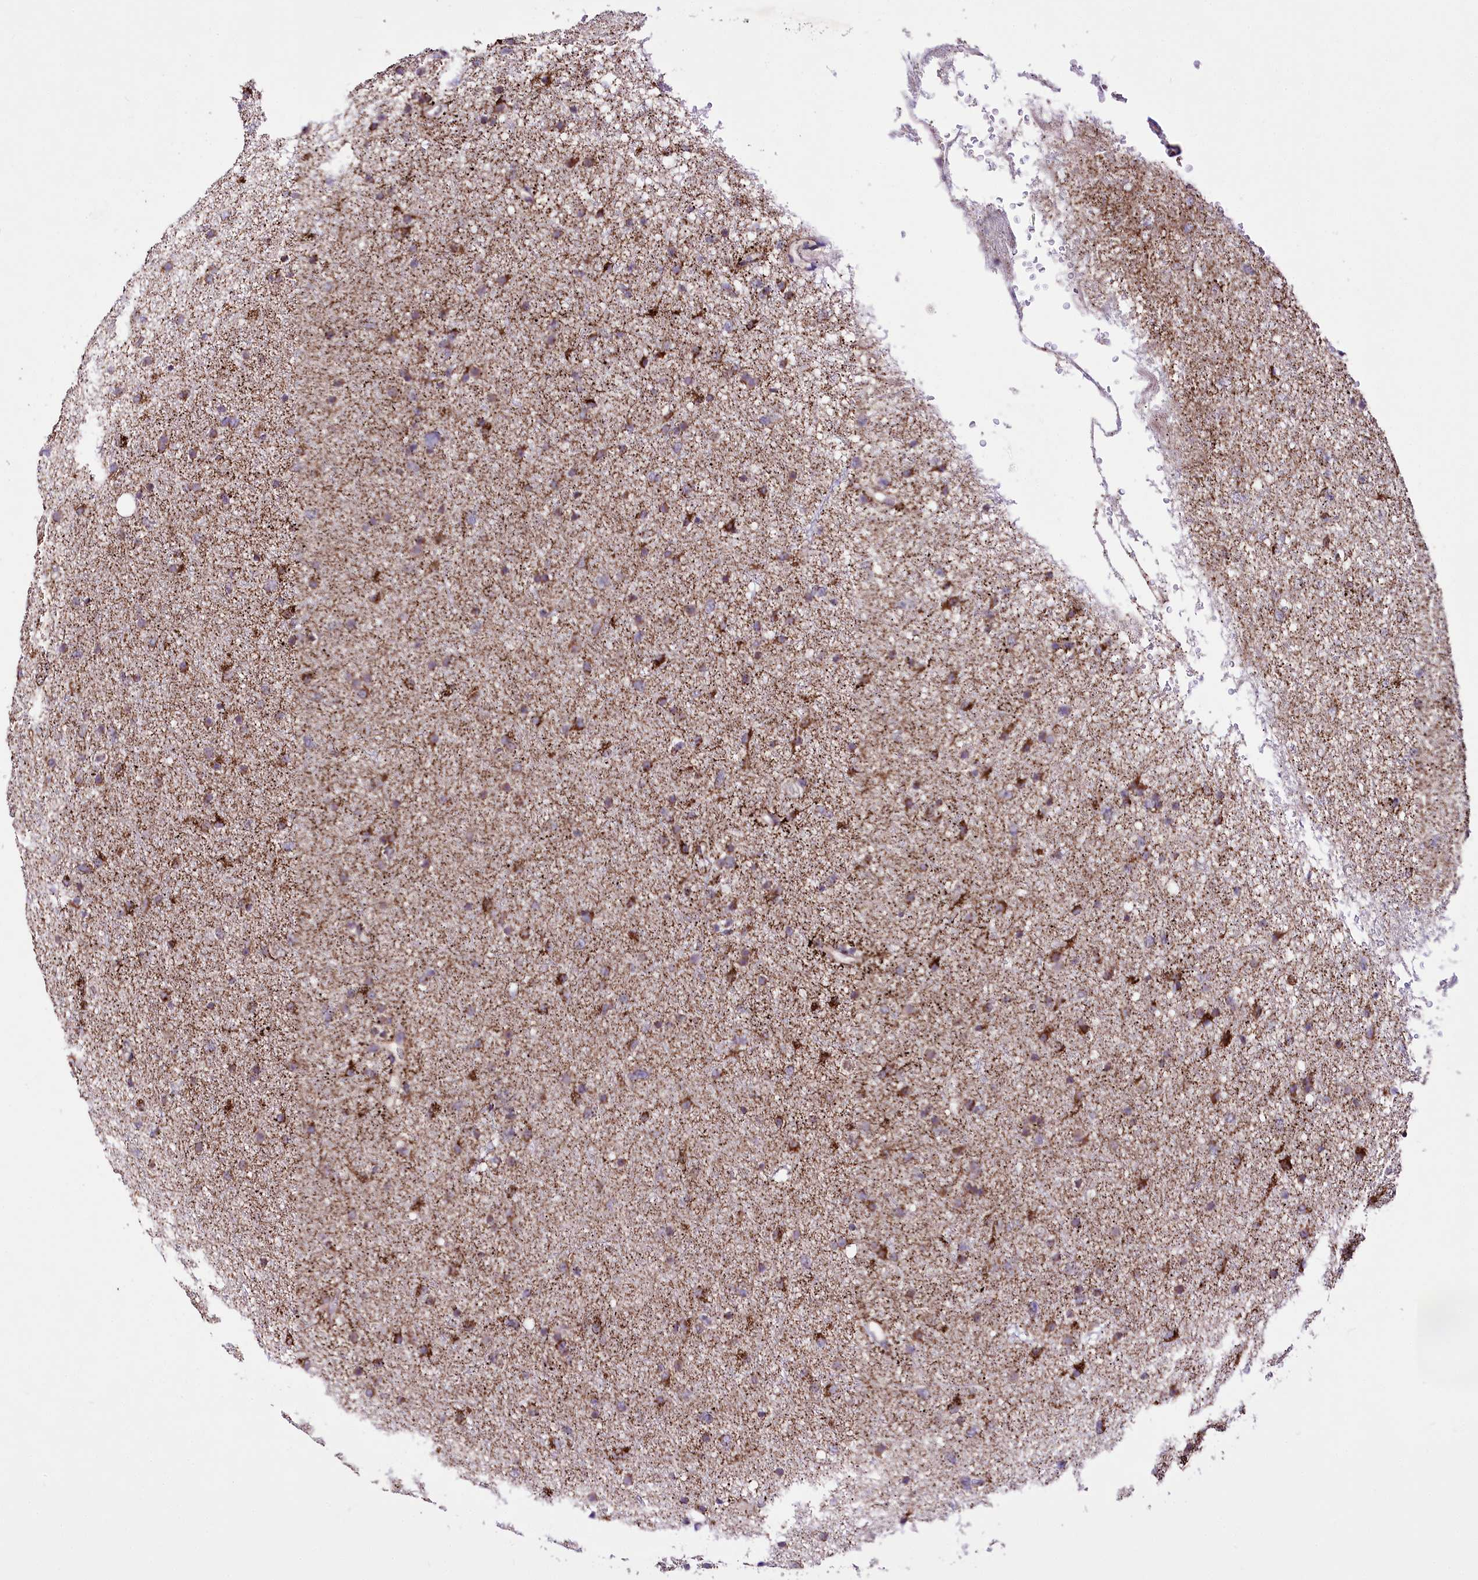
{"staining": {"intensity": "moderate", "quantity": ">75%", "location": "cytoplasmic/membranous"}, "tissue": "glioma", "cell_type": "Tumor cells", "image_type": "cancer", "snomed": [{"axis": "morphology", "description": "Glioma, malignant, Low grade"}, {"axis": "topography", "description": "Cerebral cortex"}], "caption": "Malignant glioma (low-grade) stained with a protein marker shows moderate staining in tumor cells.", "gene": "ATE1", "patient": {"sex": "female", "age": 39}}